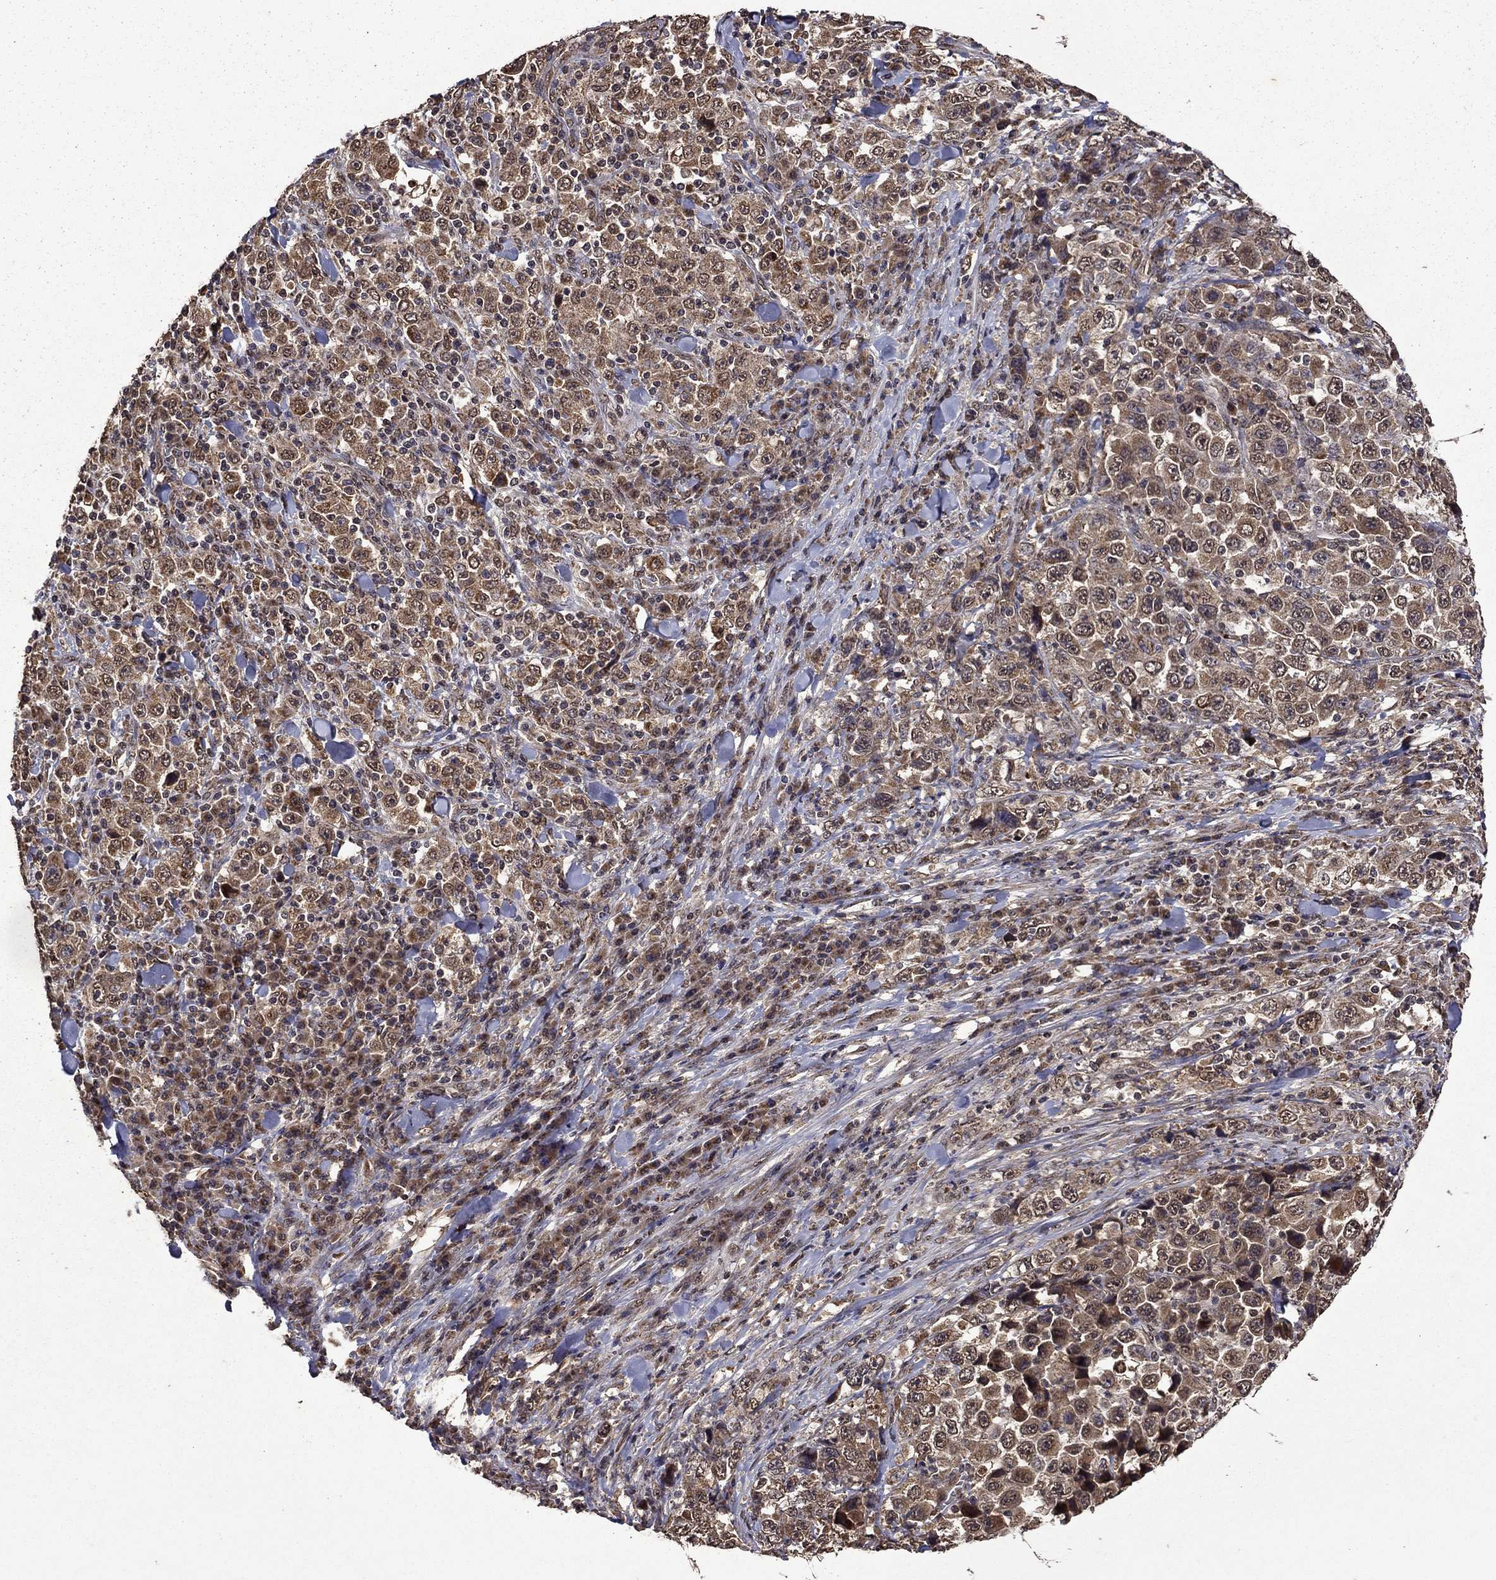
{"staining": {"intensity": "moderate", "quantity": ">75%", "location": "cytoplasmic/membranous"}, "tissue": "stomach cancer", "cell_type": "Tumor cells", "image_type": "cancer", "snomed": [{"axis": "morphology", "description": "Normal tissue, NOS"}, {"axis": "morphology", "description": "Adenocarcinoma, NOS"}, {"axis": "topography", "description": "Stomach, upper"}, {"axis": "topography", "description": "Stomach"}], "caption": "The immunohistochemical stain shows moderate cytoplasmic/membranous staining in tumor cells of stomach adenocarcinoma tissue.", "gene": "ITM2B", "patient": {"sex": "male", "age": 59}}